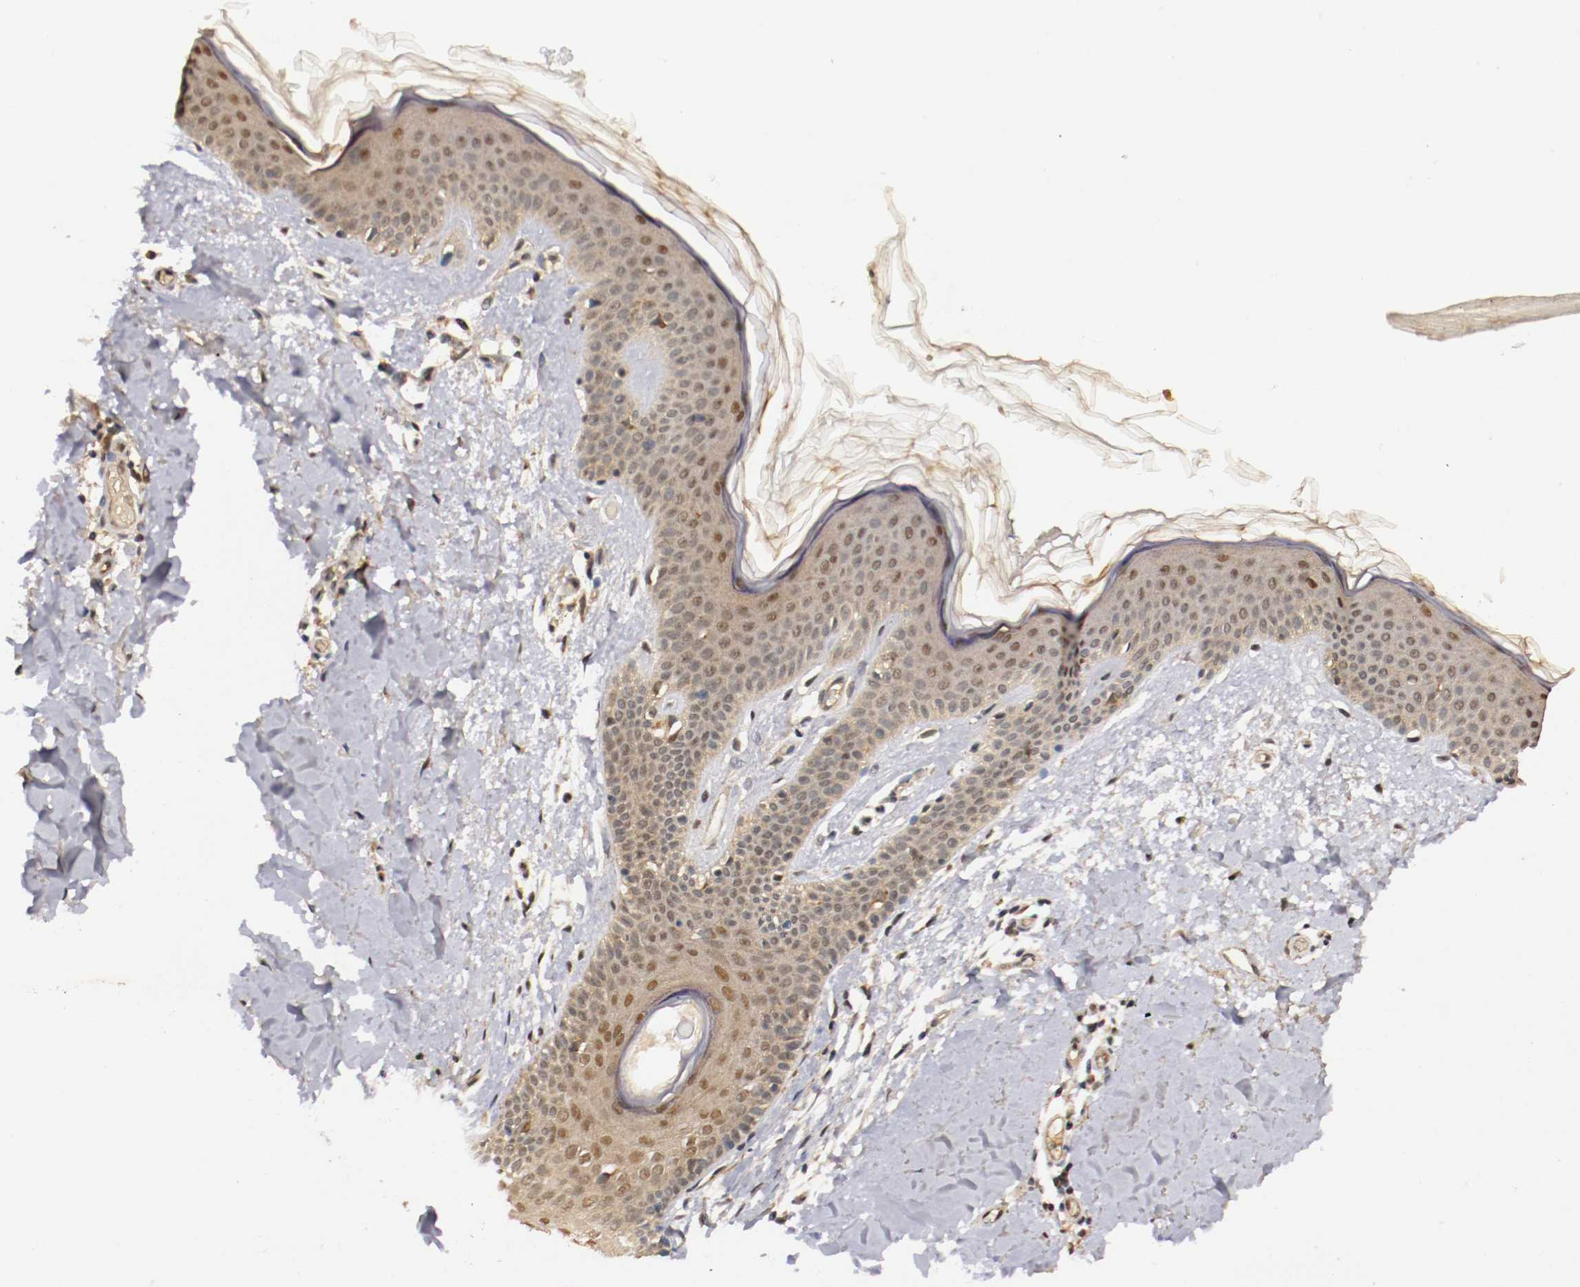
{"staining": {"intensity": "moderate", "quantity": ">75%", "location": "cytoplasmic/membranous"}, "tissue": "skin", "cell_type": "Fibroblasts", "image_type": "normal", "snomed": [{"axis": "morphology", "description": "Normal tissue, NOS"}, {"axis": "topography", "description": "Skin"}], "caption": "A high-resolution image shows immunohistochemistry staining of benign skin, which shows moderate cytoplasmic/membranous expression in about >75% of fibroblasts.", "gene": "DNMT3B", "patient": {"sex": "female", "age": 56}}